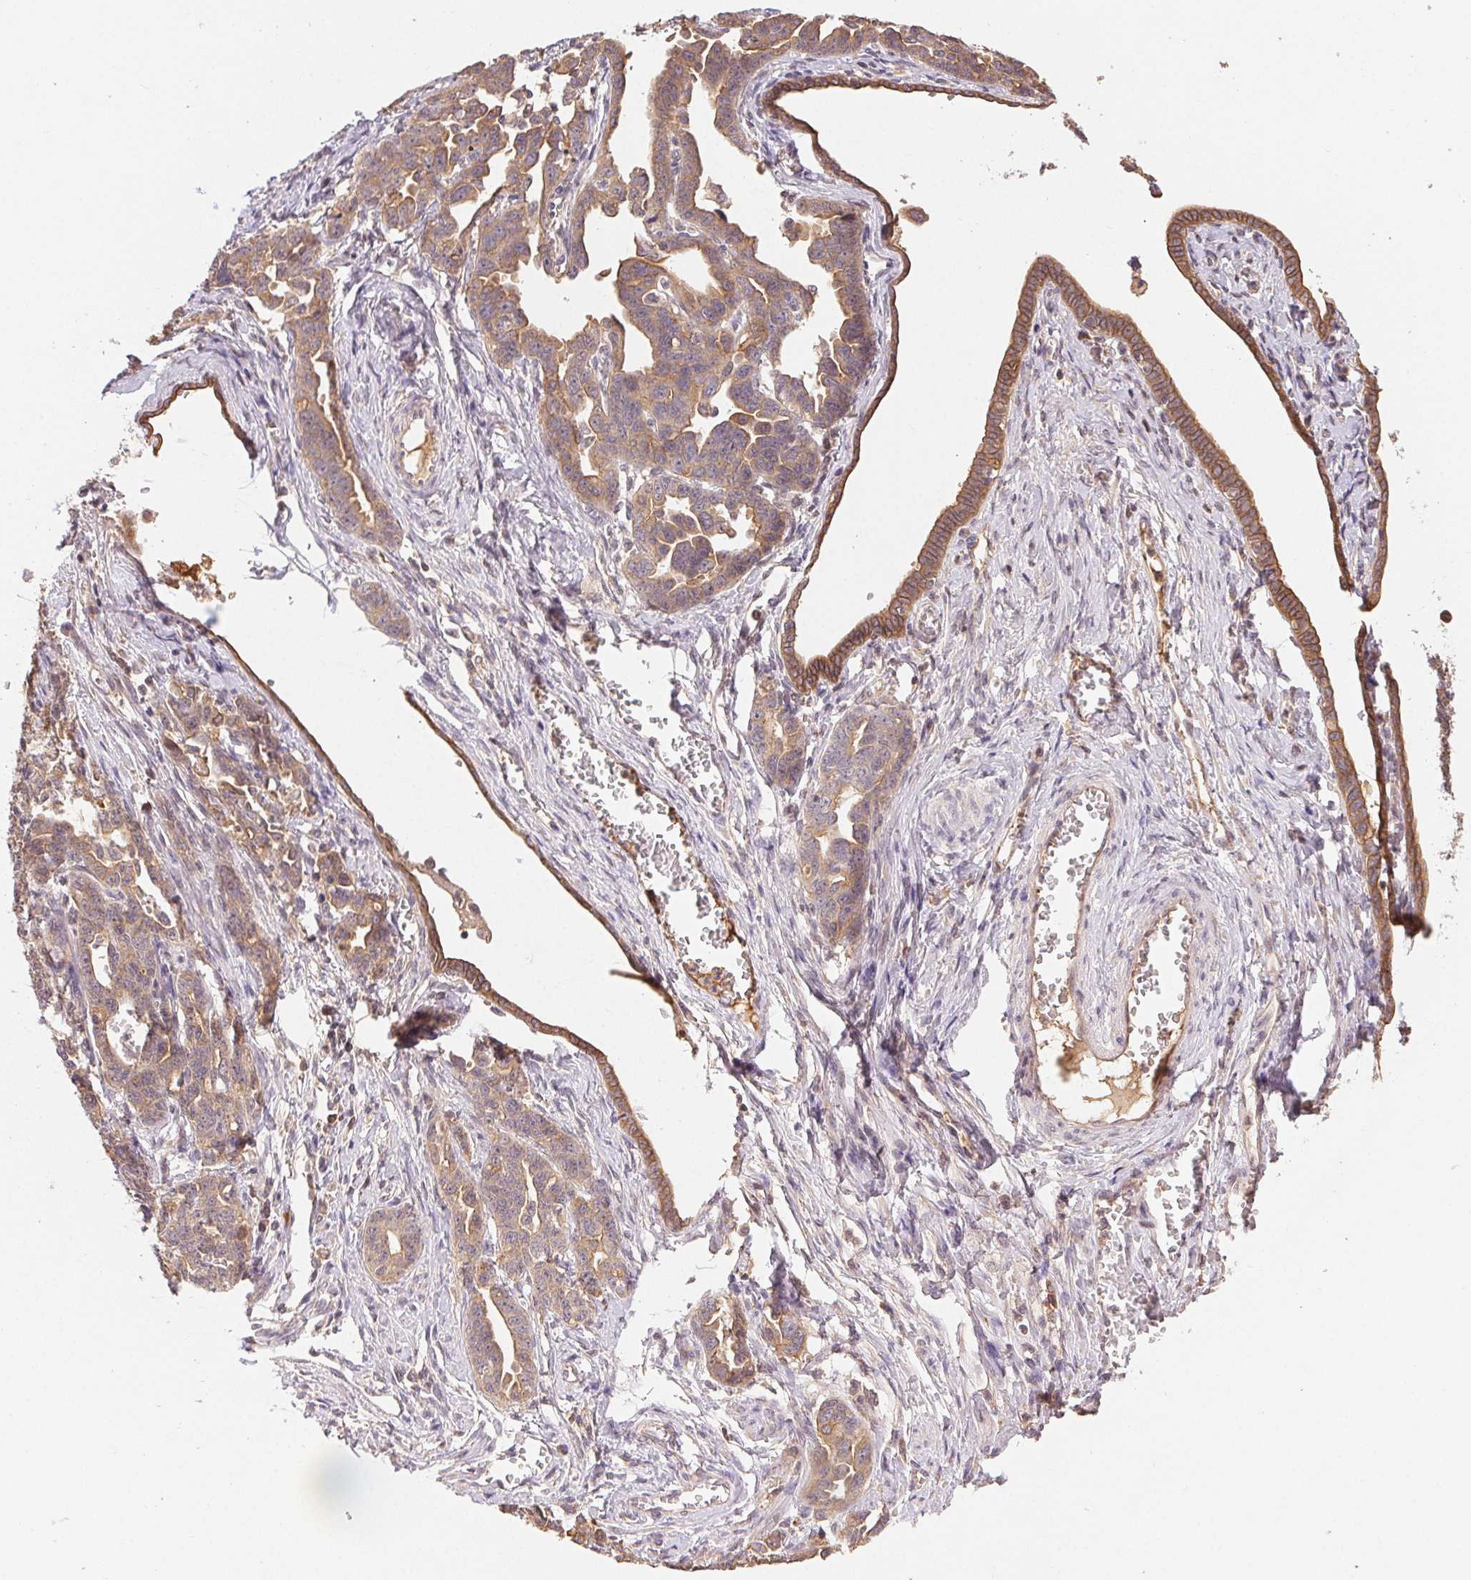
{"staining": {"intensity": "moderate", "quantity": ">75%", "location": "cytoplasmic/membranous"}, "tissue": "ovarian cancer", "cell_type": "Tumor cells", "image_type": "cancer", "snomed": [{"axis": "morphology", "description": "Cystadenocarcinoma, serous, NOS"}, {"axis": "topography", "description": "Ovary"}], "caption": "A high-resolution micrograph shows immunohistochemistry (IHC) staining of ovarian serous cystadenocarcinoma, which shows moderate cytoplasmic/membranous staining in about >75% of tumor cells.", "gene": "MAPKAPK2", "patient": {"sex": "female", "age": 69}}